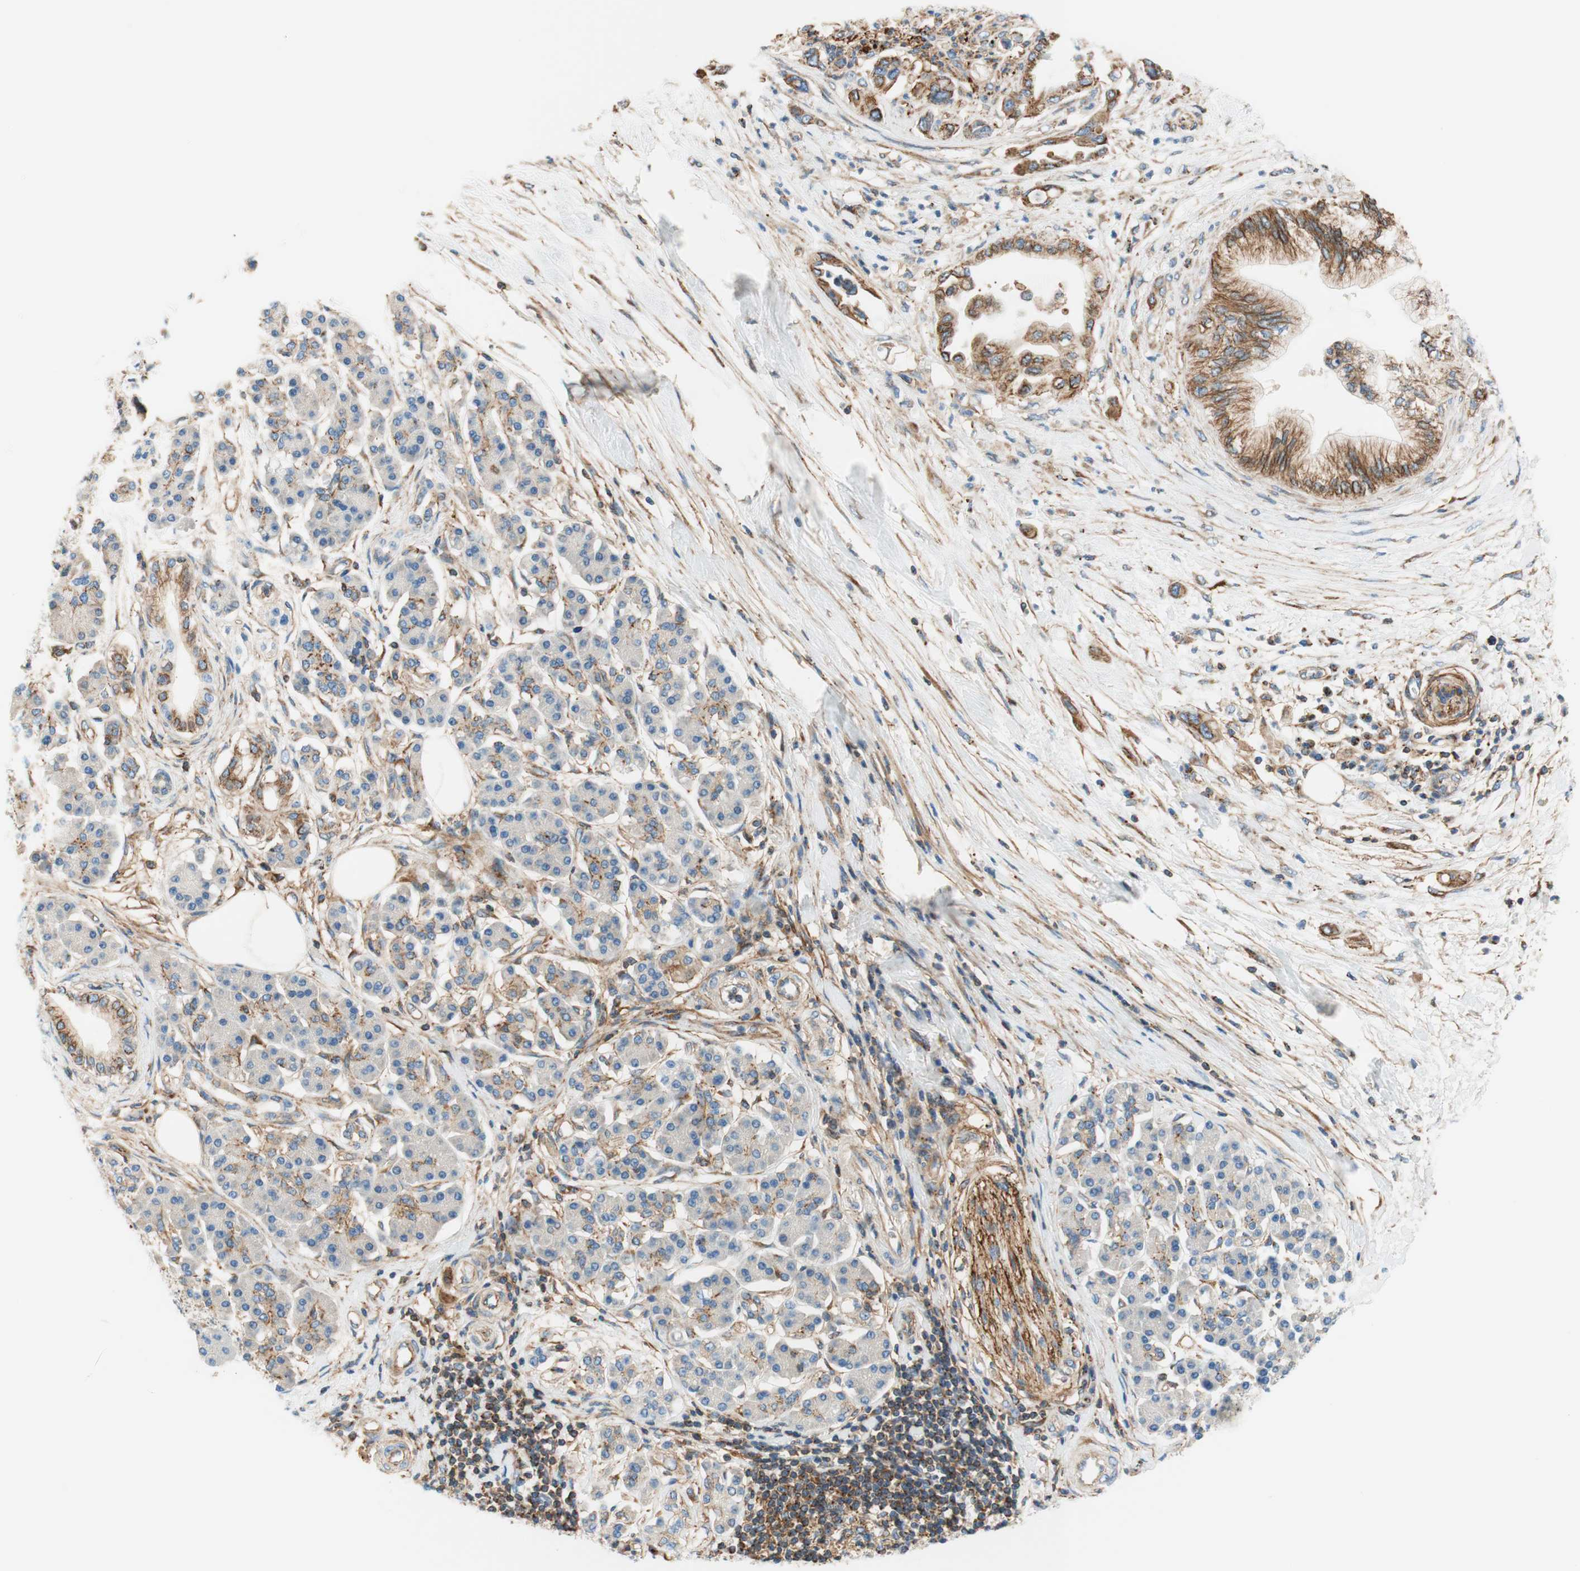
{"staining": {"intensity": "strong", "quantity": ">75%", "location": "cytoplasmic/membranous"}, "tissue": "pancreatic cancer", "cell_type": "Tumor cells", "image_type": "cancer", "snomed": [{"axis": "morphology", "description": "Adenocarcinoma, NOS"}, {"axis": "morphology", "description": "Adenocarcinoma, metastatic, NOS"}, {"axis": "topography", "description": "Lymph node"}, {"axis": "topography", "description": "Pancreas"}, {"axis": "topography", "description": "Duodenum"}], "caption": "DAB immunohistochemical staining of human pancreatic cancer demonstrates strong cytoplasmic/membranous protein expression in approximately >75% of tumor cells. Nuclei are stained in blue.", "gene": "VPS26A", "patient": {"sex": "female", "age": 64}}